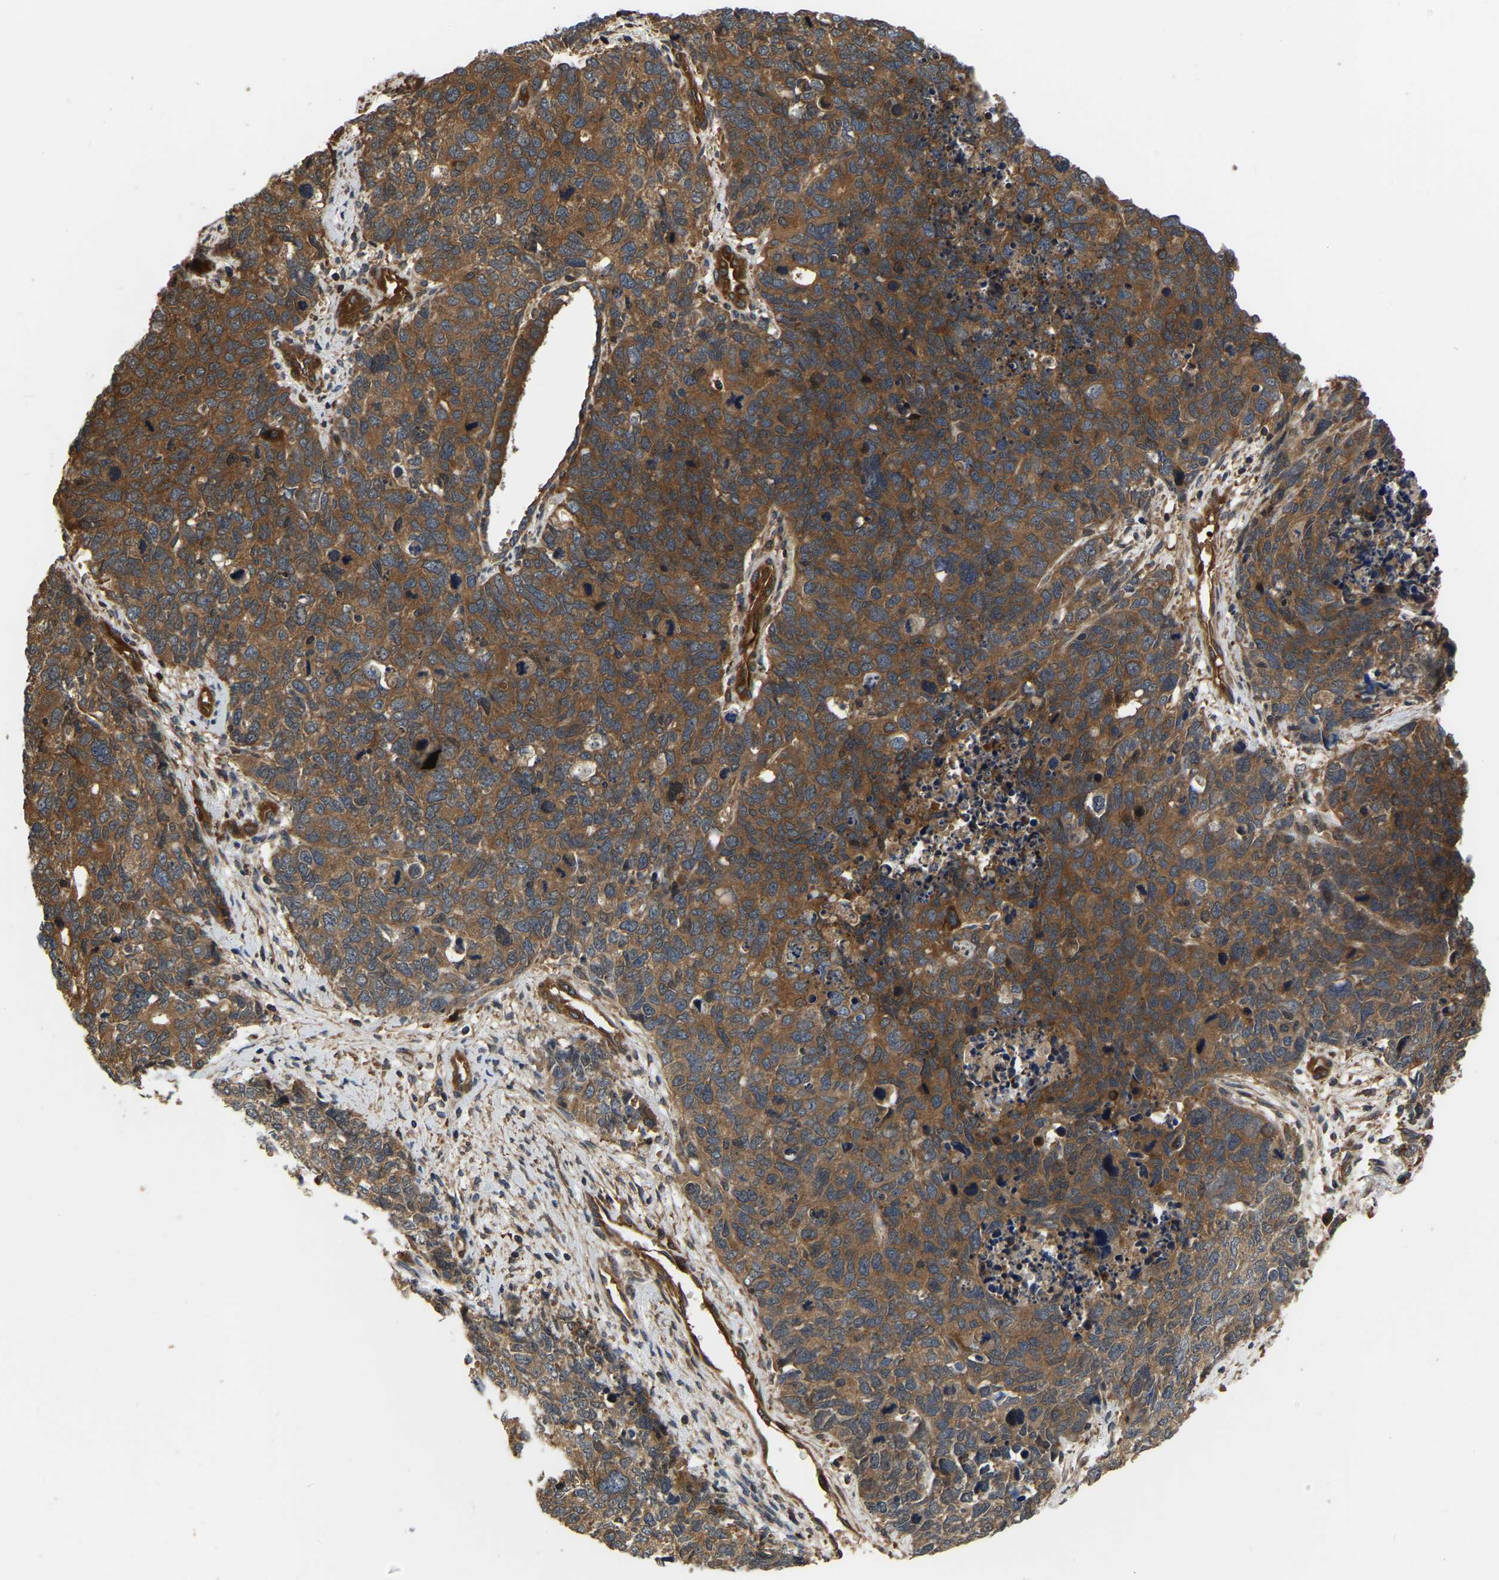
{"staining": {"intensity": "strong", "quantity": ">75%", "location": "cytoplasmic/membranous"}, "tissue": "cervical cancer", "cell_type": "Tumor cells", "image_type": "cancer", "snomed": [{"axis": "morphology", "description": "Squamous cell carcinoma, NOS"}, {"axis": "topography", "description": "Cervix"}], "caption": "Tumor cells reveal high levels of strong cytoplasmic/membranous staining in approximately >75% of cells in human squamous cell carcinoma (cervical). The staining was performed using DAB (3,3'-diaminobenzidine), with brown indicating positive protein expression. Nuclei are stained blue with hematoxylin.", "gene": "GARS1", "patient": {"sex": "female", "age": 63}}